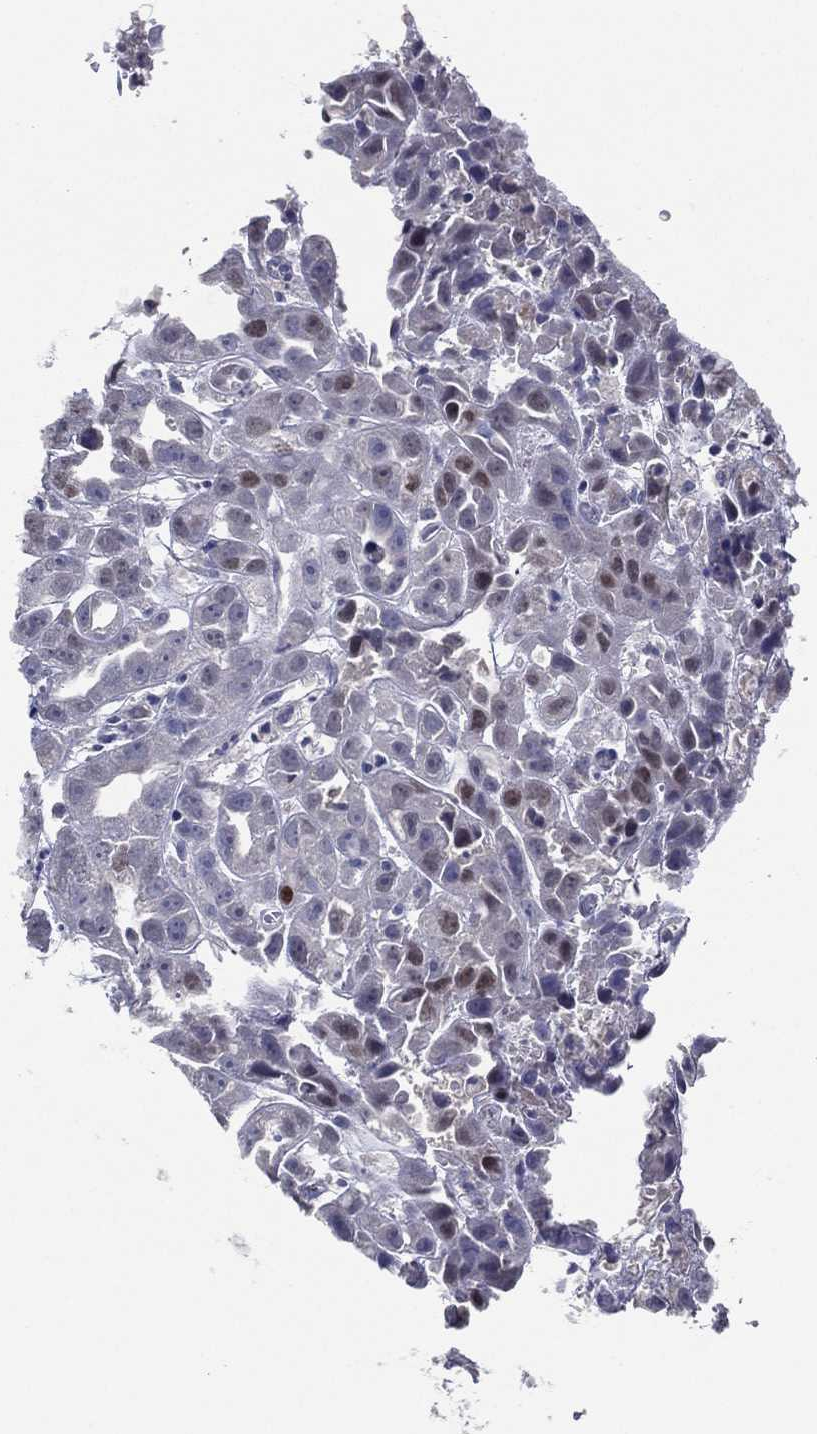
{"staining": {"intensity": "negative", "quantity": "none", "location": "none"}, "tissue": "urothelial cancer", "cell_type": "Tumor cells", "image_type": "cancer", "snomed": [{"axis": "morphology", "description": "Urothelial carcinoma, High grade"}, {"axis": "topography", "description": "Urinary bladder"}], "caption": "High power microscopy histopathology image of an IHC micrograph of high-grade urothelial carcinoma, revealing no significant staining in tumor cells. (DAB (3,3'-diaminobenzidine) immunohistochemistry (IHC) visualized using brightfield microscopy, high magnification).", "gene": "TFAP2A", "patient": {"sex": "female", "age": 41}}